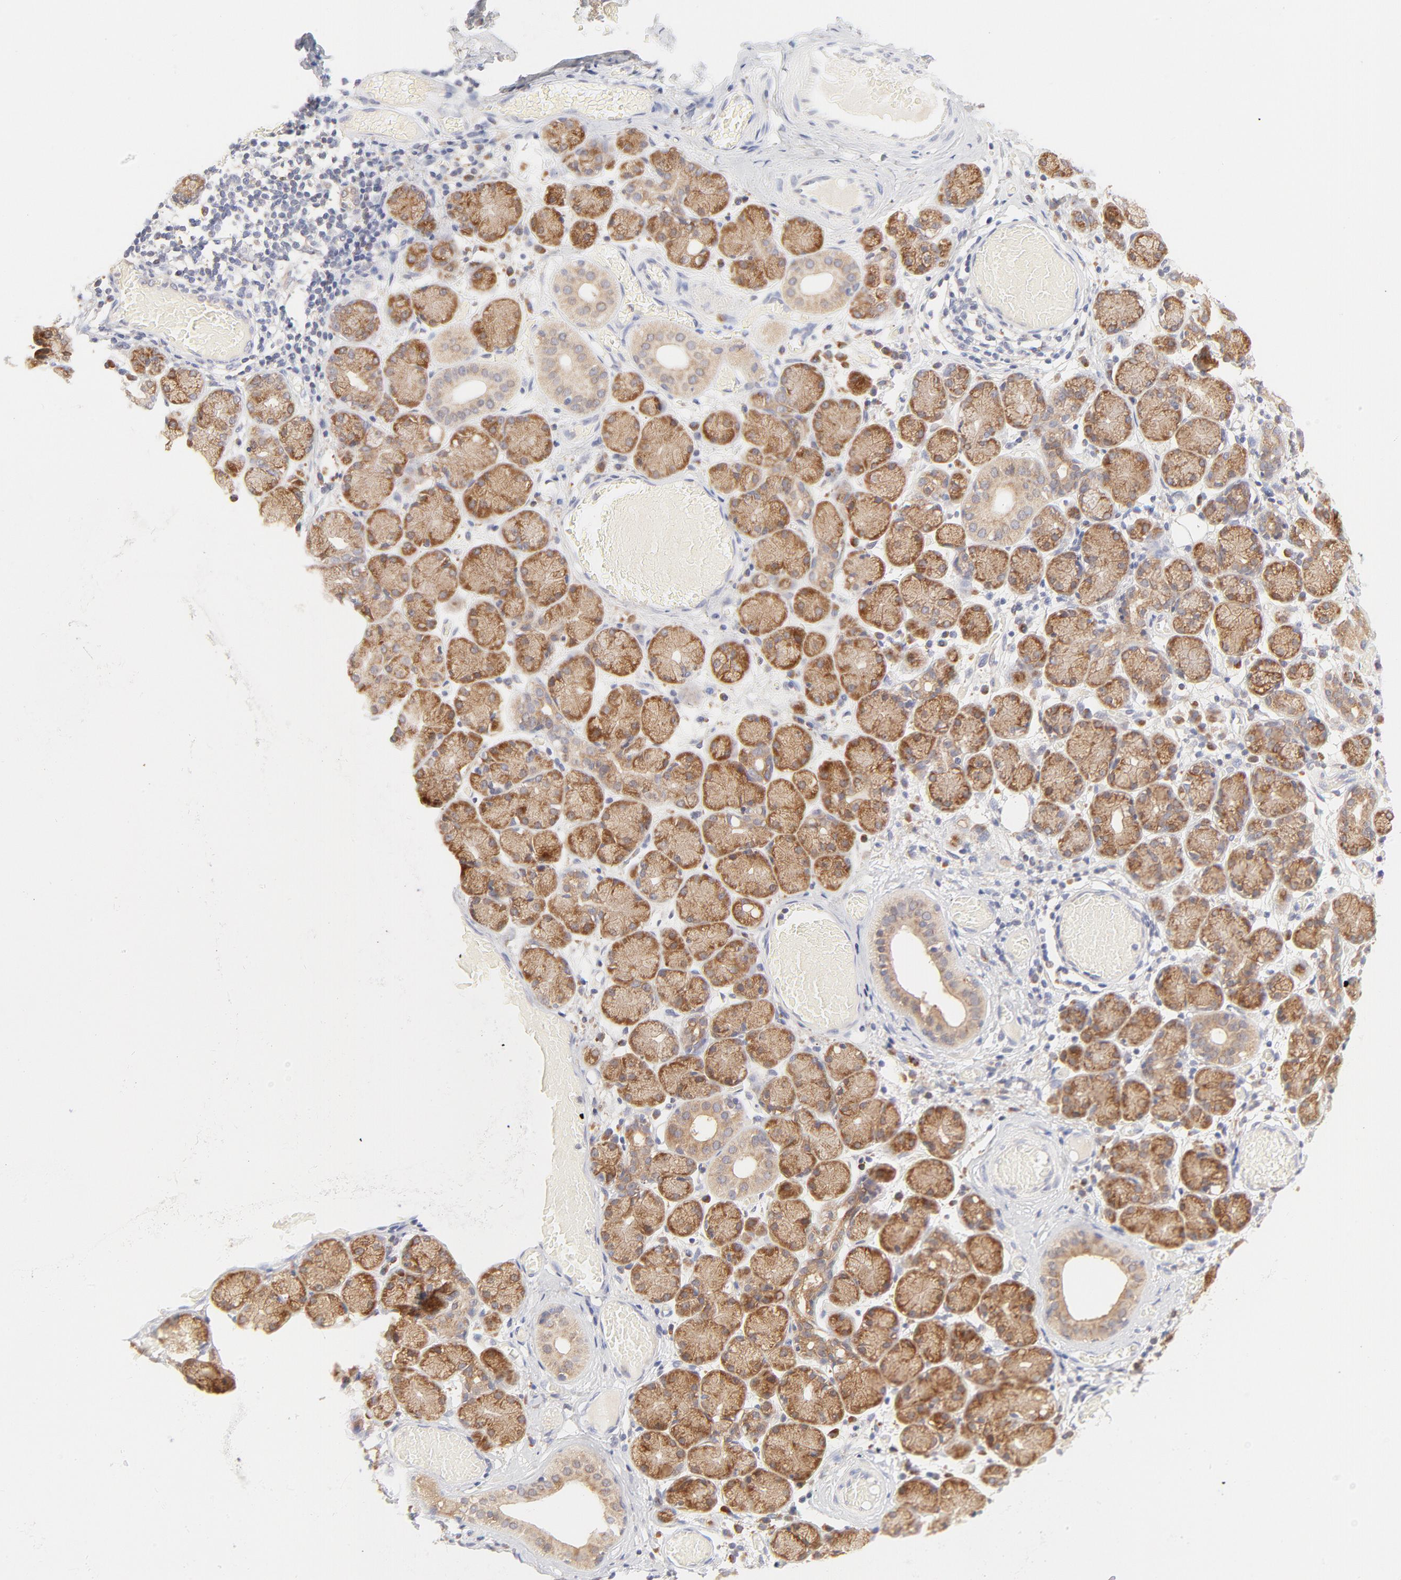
{"staining": {"intensity": "moderate", "quantity": ">75%", "location": "cytoplasmic/membranous"}, "tissue": "salivary gland", "cell_type": "Glandular cells", "image_type": "normal", "snomed": [{"axis": "morphology", "description": "Normal tissue, NOS"}, {"axis": "topography", "description": "Salivary gland"}], "caption": "A medium amount of moderate cytoplasmic/membranous staining is identified in approximately >75% of glandular cells in normal salivary gland.", "gene": "RPS6KA1", "patient": {"sex": "female", "age": 24}}